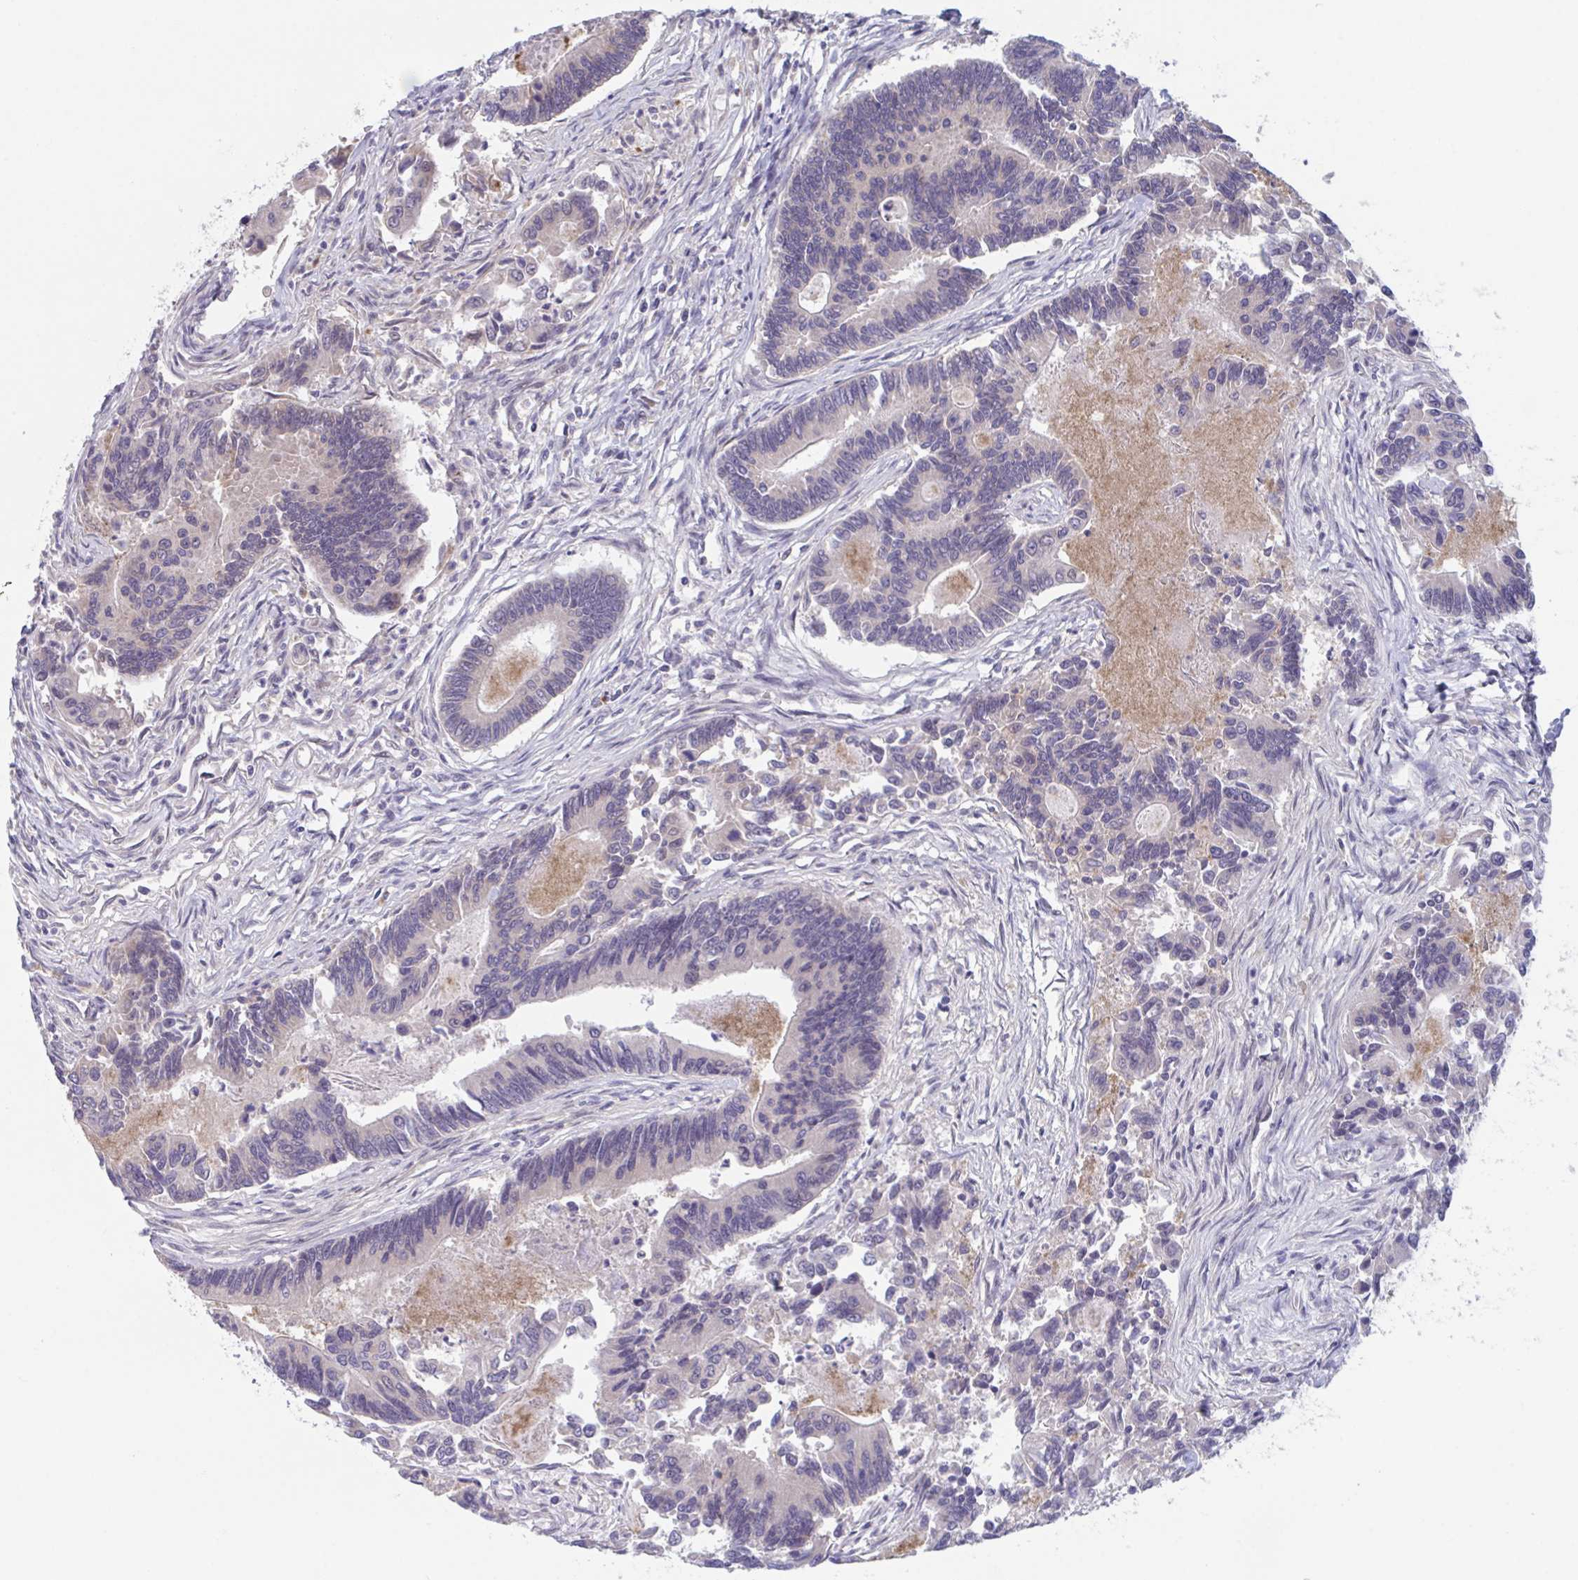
{"staining": {"intensity": "weak", "quantity": "<25%", "location": "cytoplasmic/membranous"}, "tissue": "colorectal cancer", "cell_type": "Tumor cells", "image_type": "cancer", "snomed": [{"axis": "morphology", "description": "Adenocarcinoma, NOS"}, {"axis": "topography", "description": "Colon"}], "caption": "DAB (3,3'-diaminobenzidine) immunohistochemical staining of colorectal cancer (adenocarcinoma) reveals no significant expression in tumor cells.", "gene": "RIOK1", "patient": {"sex": "female", "age": 67}}